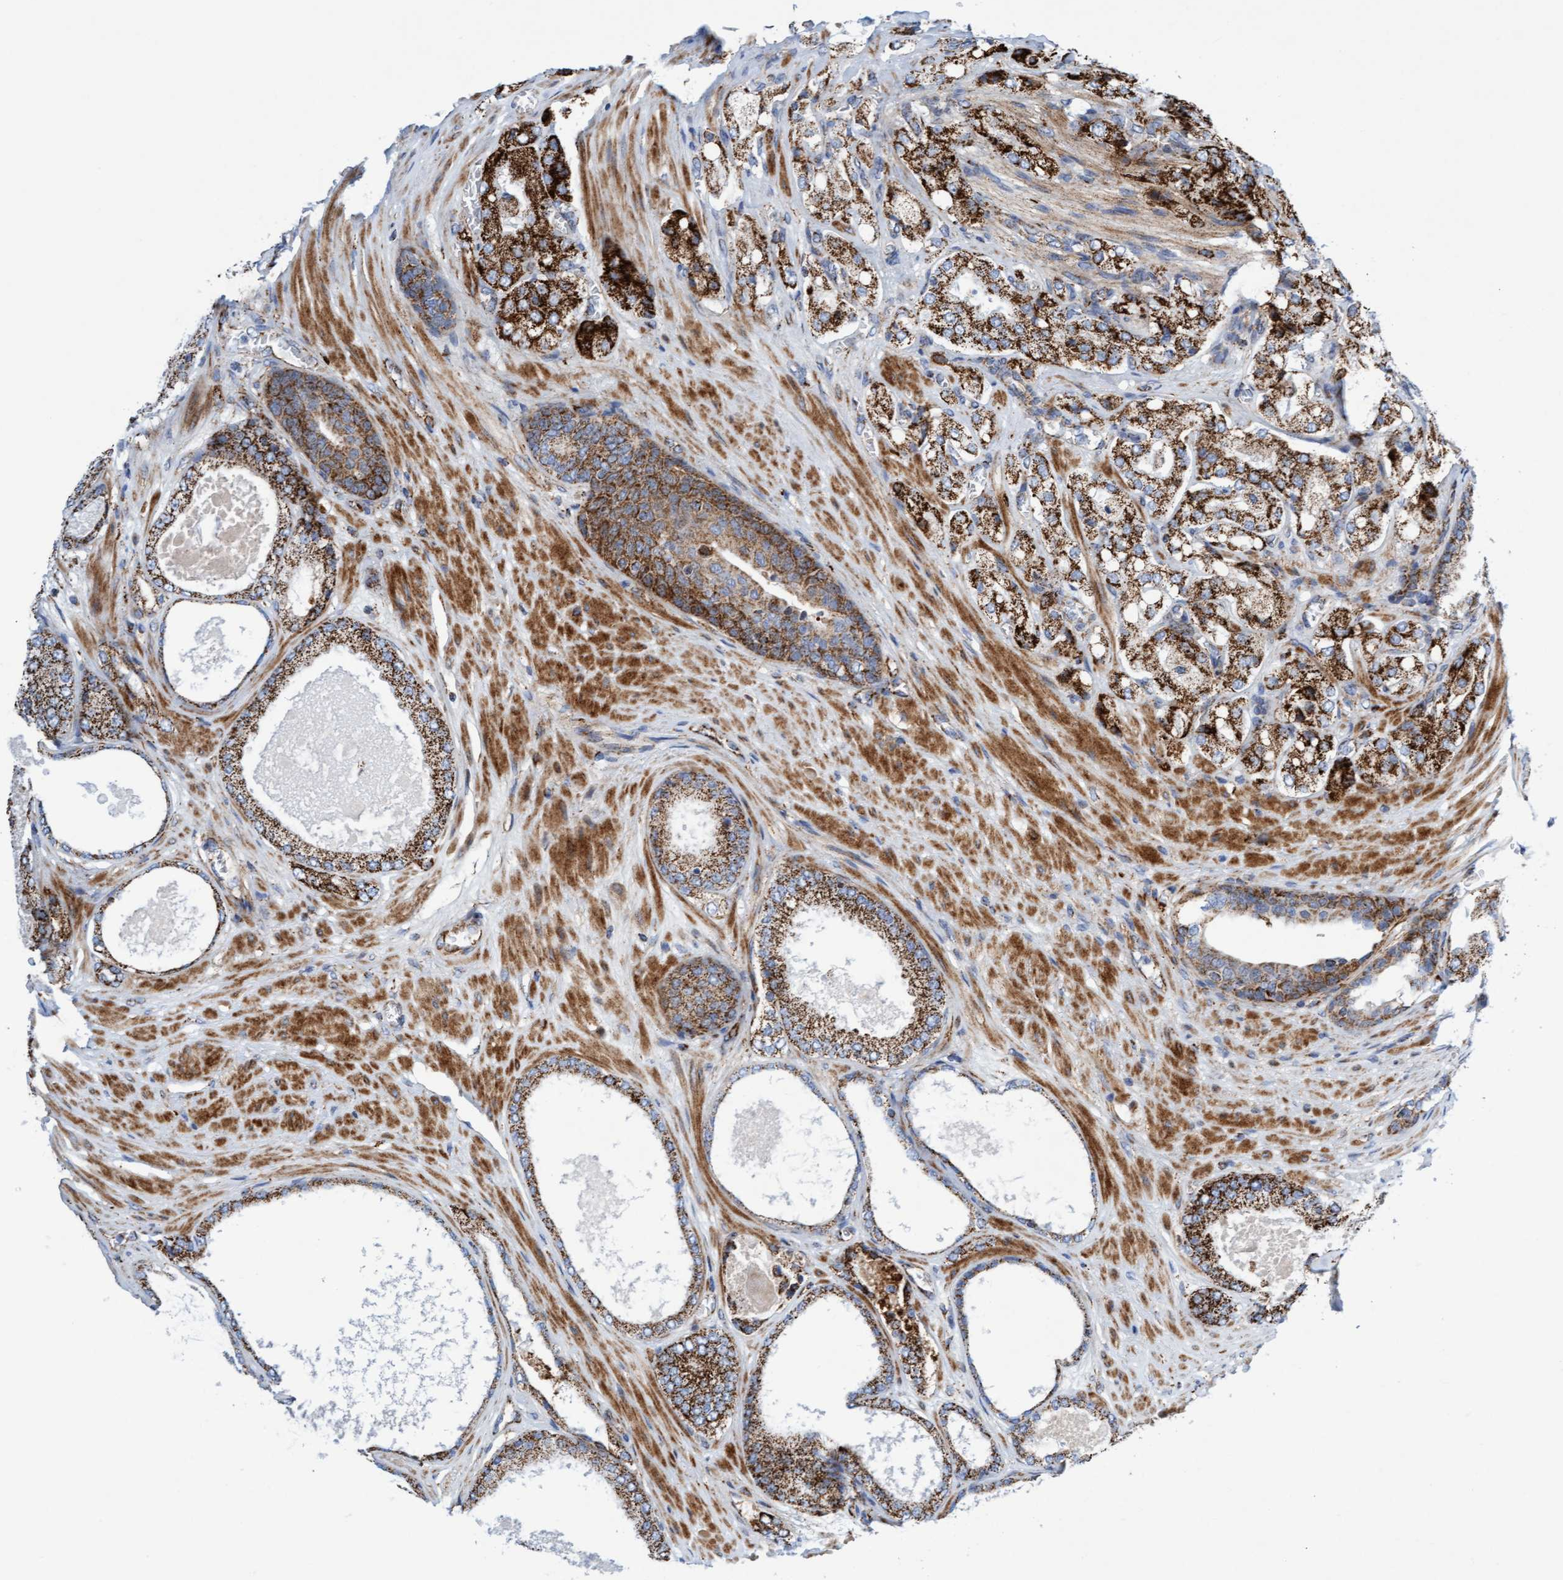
{"staining": {"intensity": "strong", "quantity": ">75%", "location": "cytoplasmic/membranous"}, "tissue": "prostate cancer", "cell_type": "Tumor cells", "image_type": "cancer", "snomed": [{"axis": "morphology", "description": "Adenocarcinoma, High grade"}, {"axis": "topography", "description": "Prostate"}], "caption": "A histopathology image of high-grade adenocarcinoma (prostate) stained for a protein demonstrates strong cytoplasmic/membranous brown staining in tumor cells.", "gene": "GGTA1", "patient": {"sex": "male", "age": 65}}